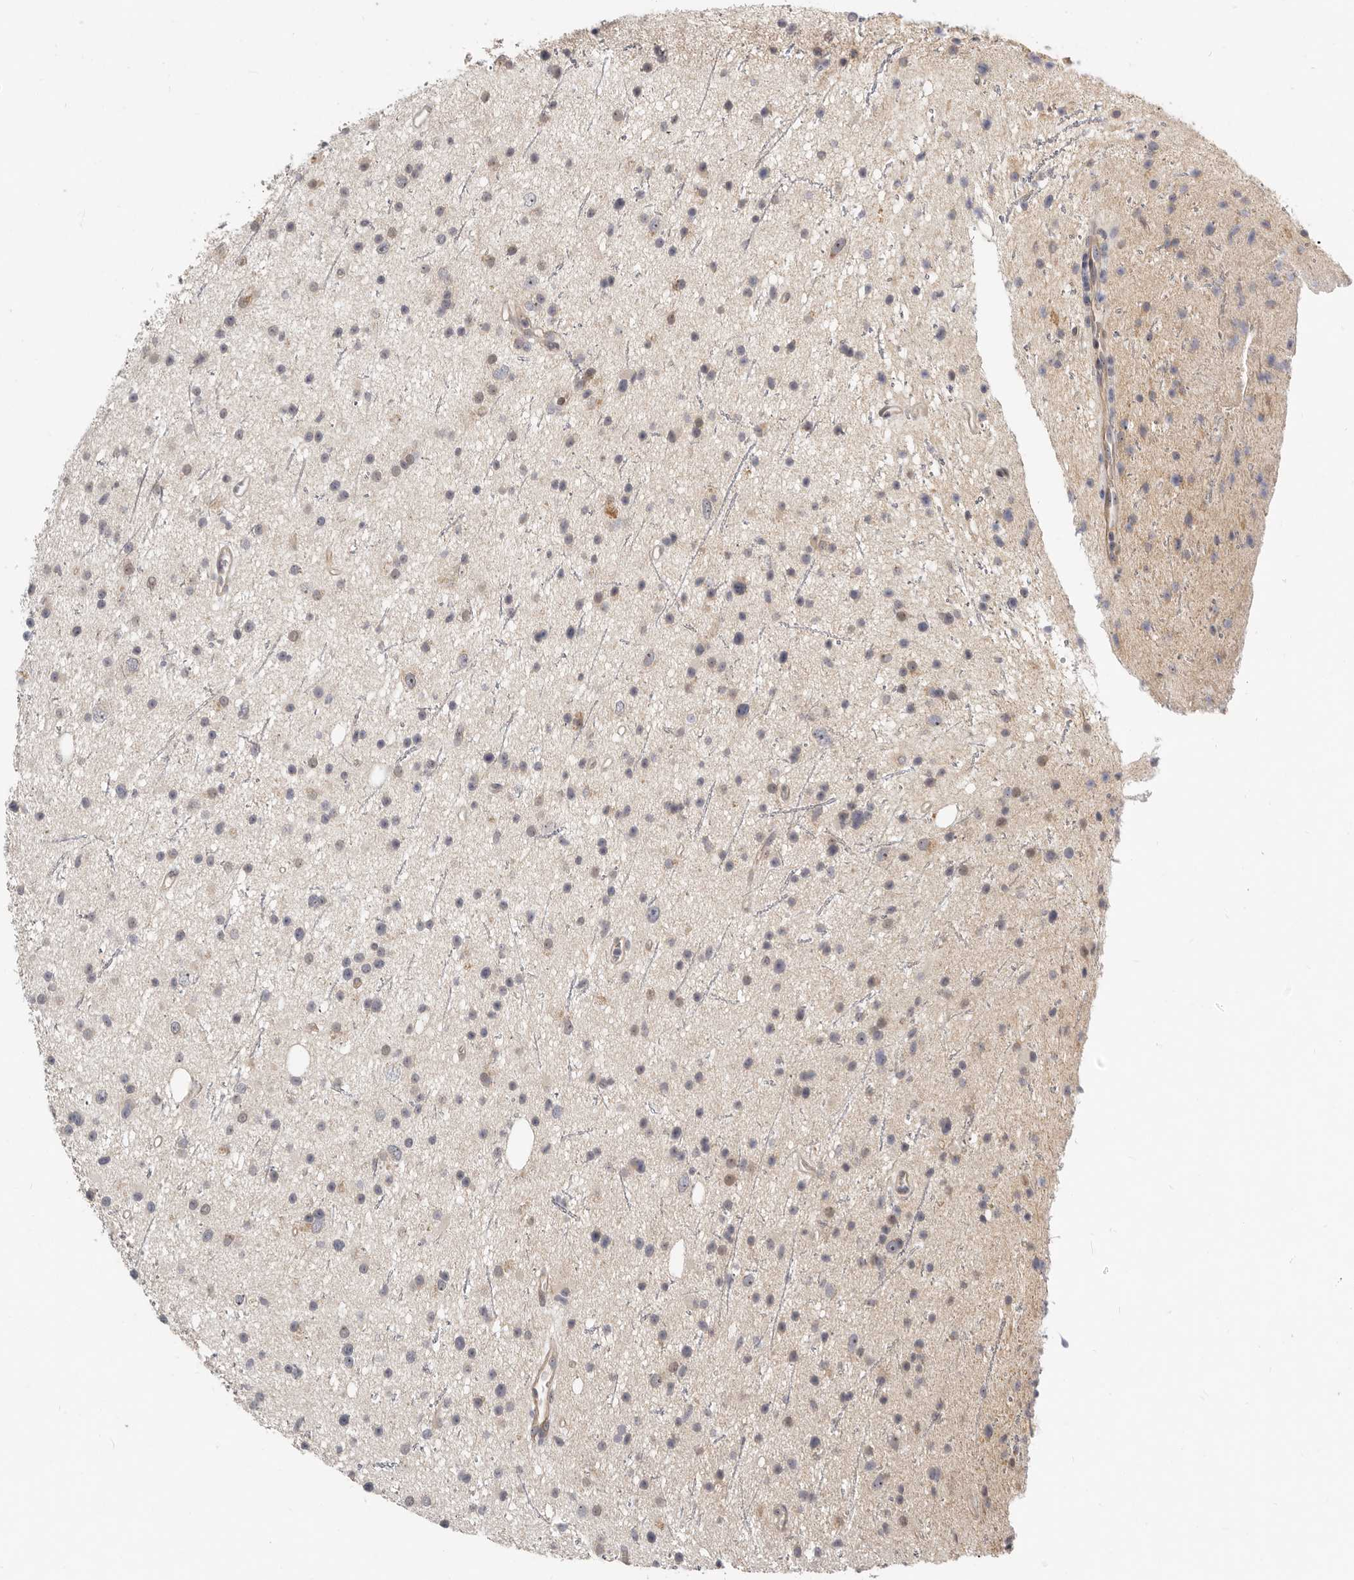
{"staining": {"intensity": "weak", "quantity": "<25%", "location": "cytoplasmic/membranous"}, "tissue": "glioma", "cell_type": "Tumor cells", "image_type": "cancer", "snomed": [{"axis": "morphology", "description": "Glioma, malignant, Low grade"}, {"axis": "topography", "description": "Cerebral cortex"}], "caption": "There is no significant positivity in tumor cells of glioma.", "gene": "MICALL2", "patient": {"sex": "female", "age": 39}}